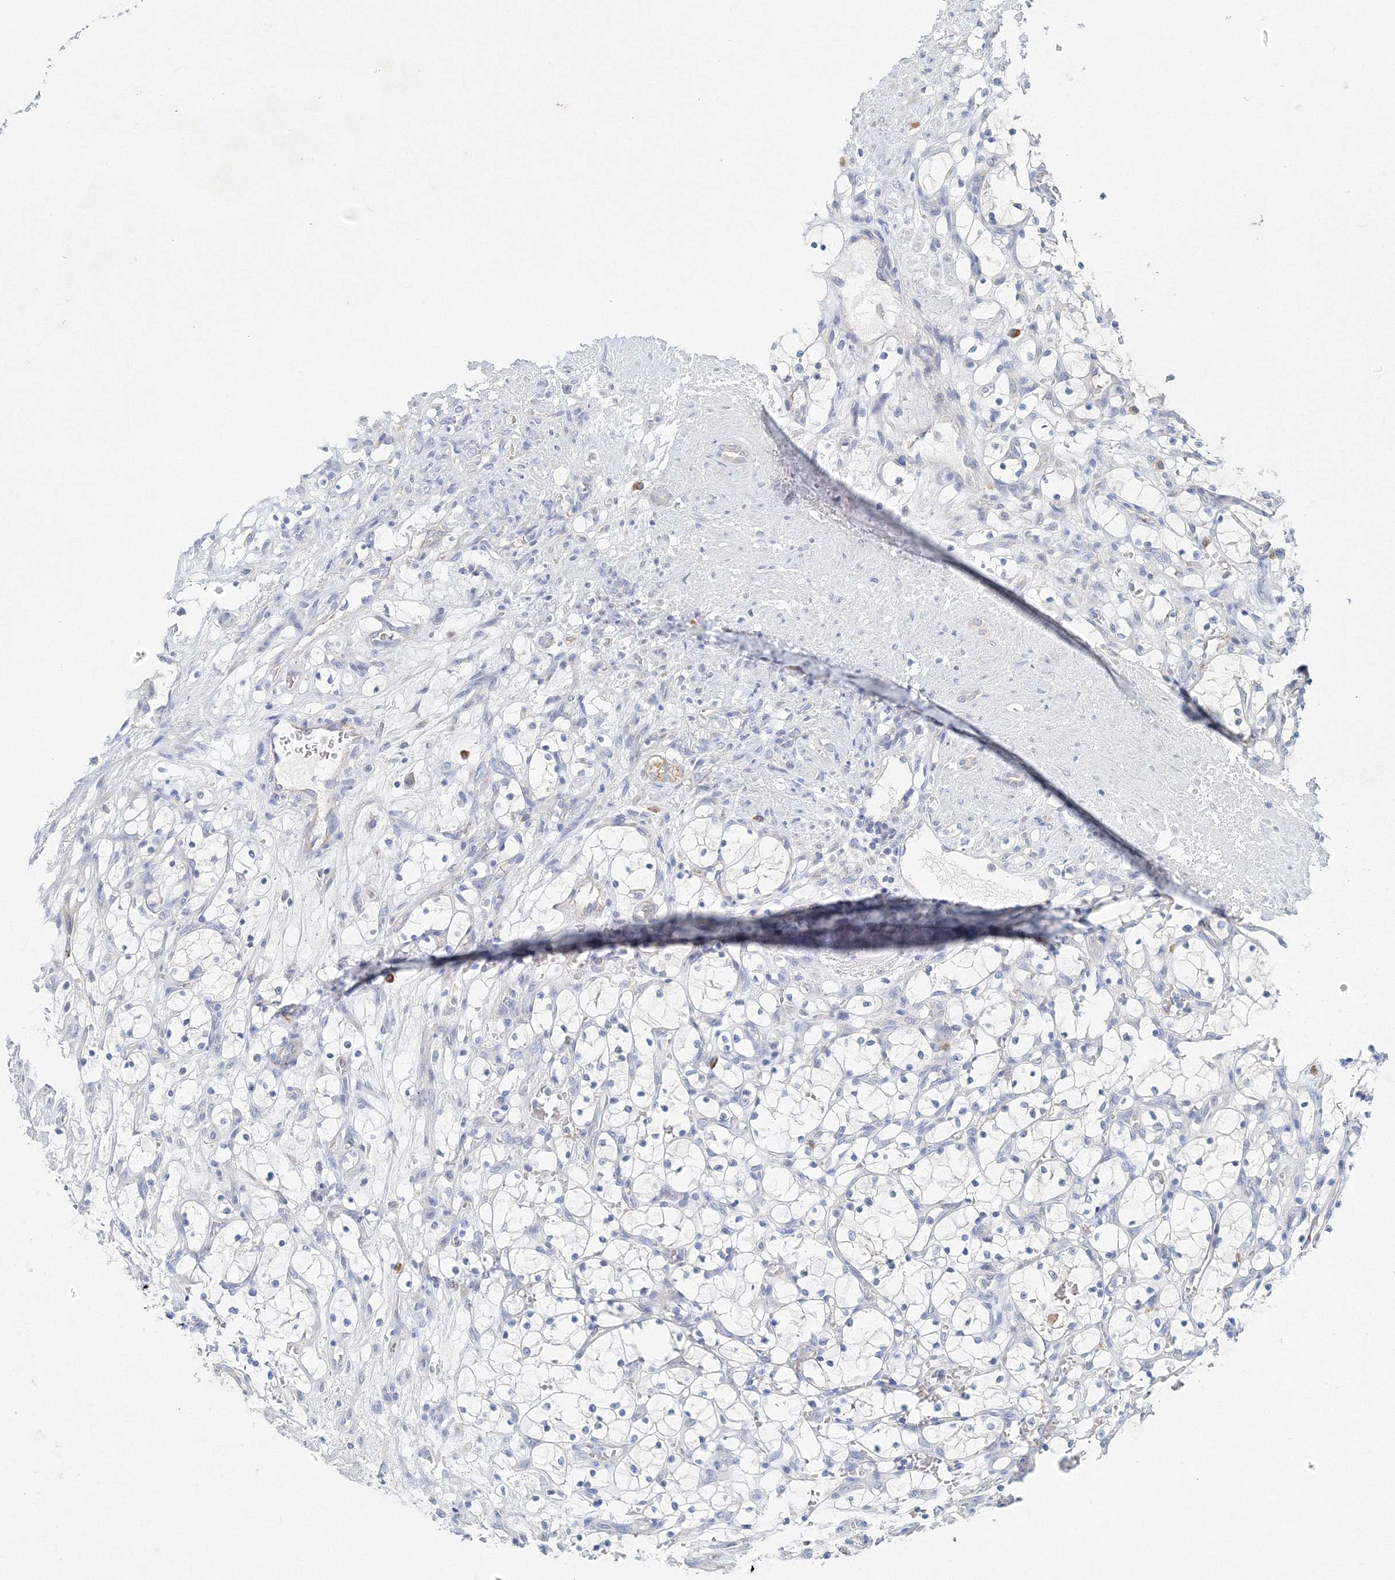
{"staining": {"intensity": "negative", "quantity": "none", "location": "none"}, "tissue": "renal cancer", "cell_type": "Tumor cells", "image_type": "cancer", "snomed": [{"axis": "morphology", "description": "Adenocarcinoma, NOS"}, {"axis": "topography", "description": "Kidney"}], "caption": "This is an immunohistochemistry (IHC) image of renal cancer. There is no expression in tumor cells.", "gene": "WDR49", "patient": {"sex": "female", "age": 69}}